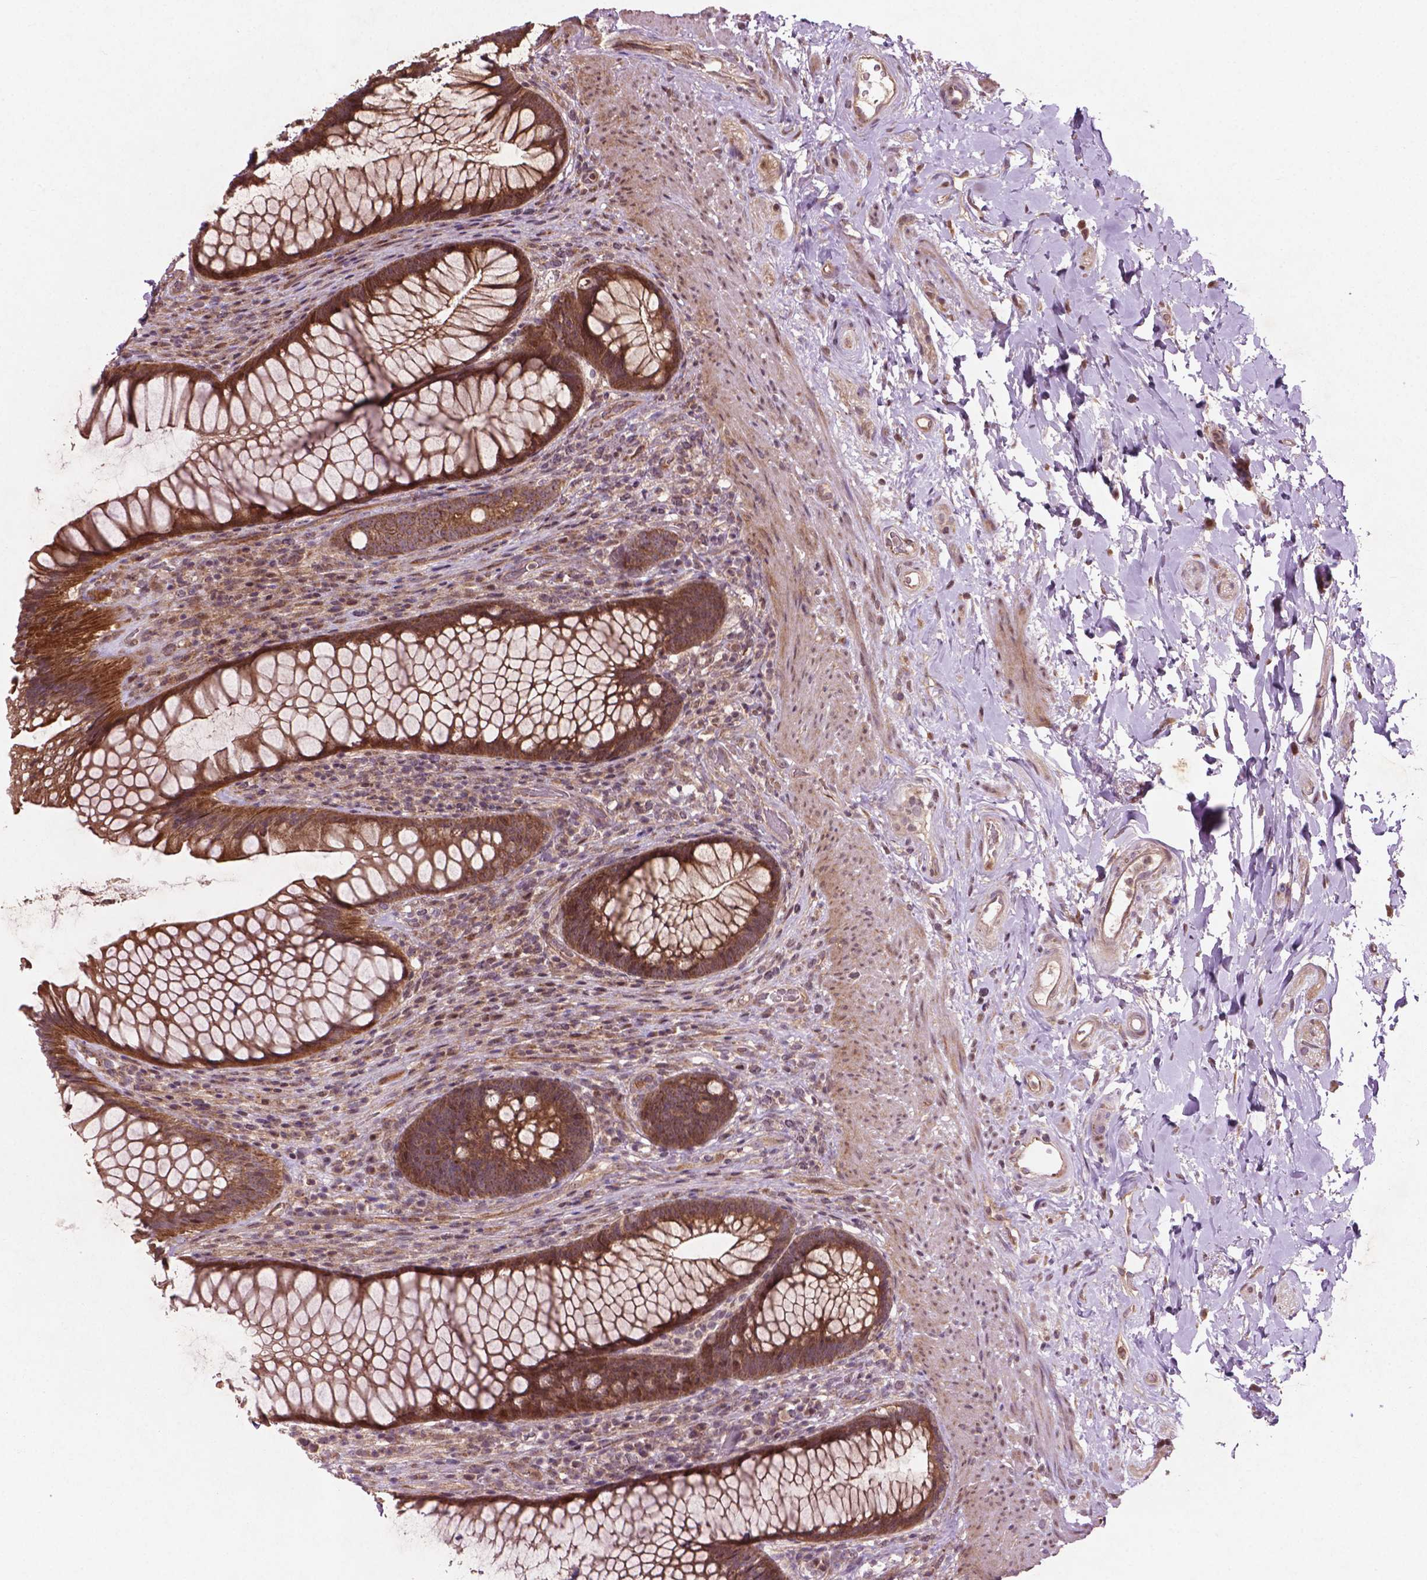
{"staining": {"intensity": "strong", "quantity": ">75%", "location": "cytoplasmic/membranous"}, "tissue": "rectum", "cell_type": "Glandular cells", "image_type": "normal", "snomed": [{"axis": "morphology", "description": "Normal tissue, NOS"}, {"axis": "topography", "description": "Smooth muscle"}, {"axis": "topography", "description": "Rectum"}], "caption": "An image of human rectum stained for a protein displays strong cytoplasmic/membranous brown staining in glandular cells. The protein of interest is shown in brown color, while the nuclei are stained blue.", "gene": "B3GALNT2", "patient": {"sex": "male", "age": 53}}